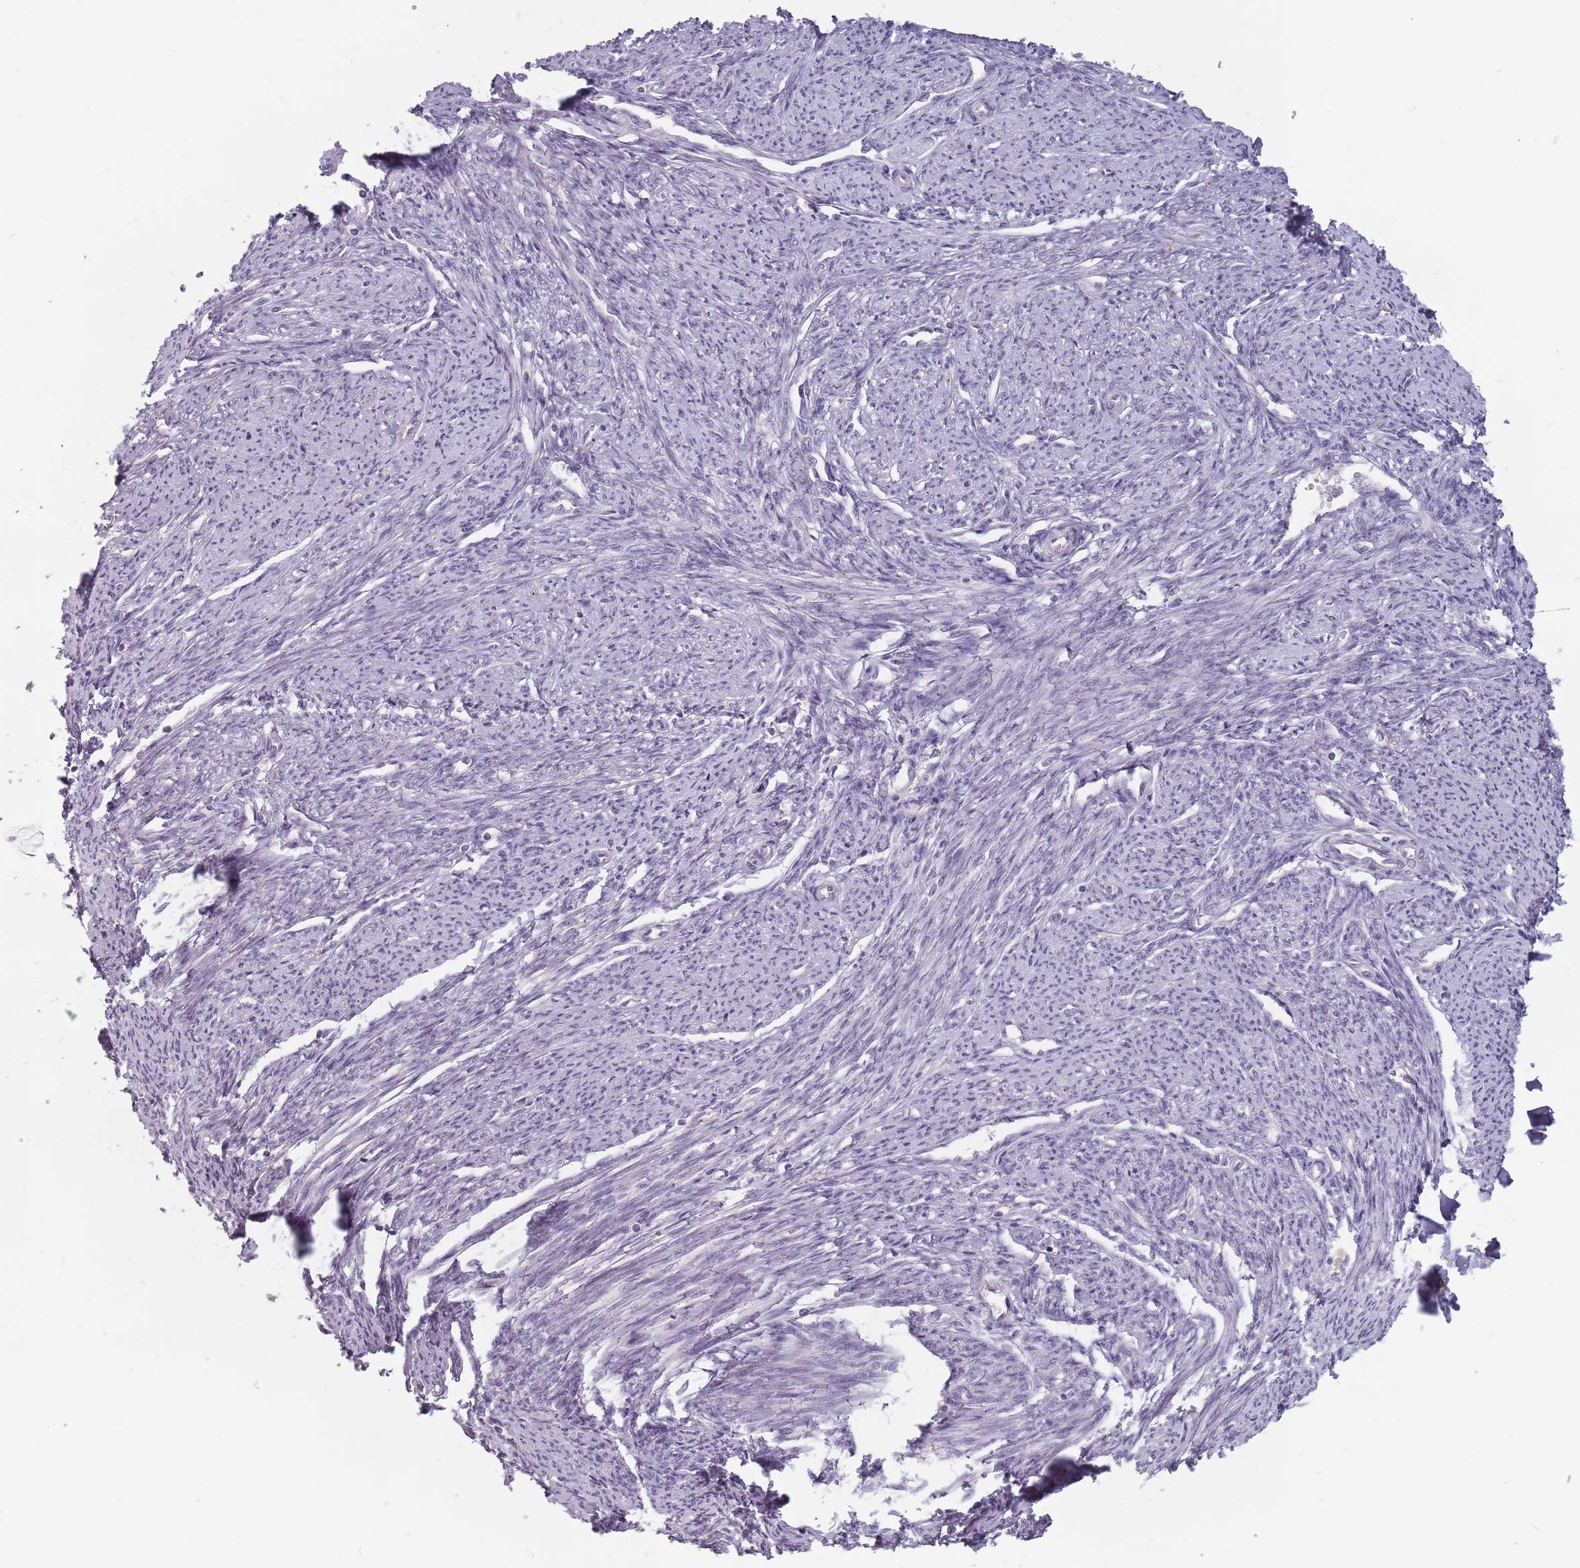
{"staining": {"intensity": "negative", "quantity": "none", "location": "none"}, "tissue": "smooth muscle", "cell_type": "Smooth muscle cells", "image_type": "normal", "snomed": [{"axis": "morphology", "description": "Normal tissue, NOS"}, {"axis": "topography", "description": "Smooth muscle"}, {"axis": "topography", "description": "Uterus"}], "caption": "Smooth muscle cells show no significant staining in benign smooth muscle.", "gene": "ADAL", "patient": {"sex": "female", "age": 59}}